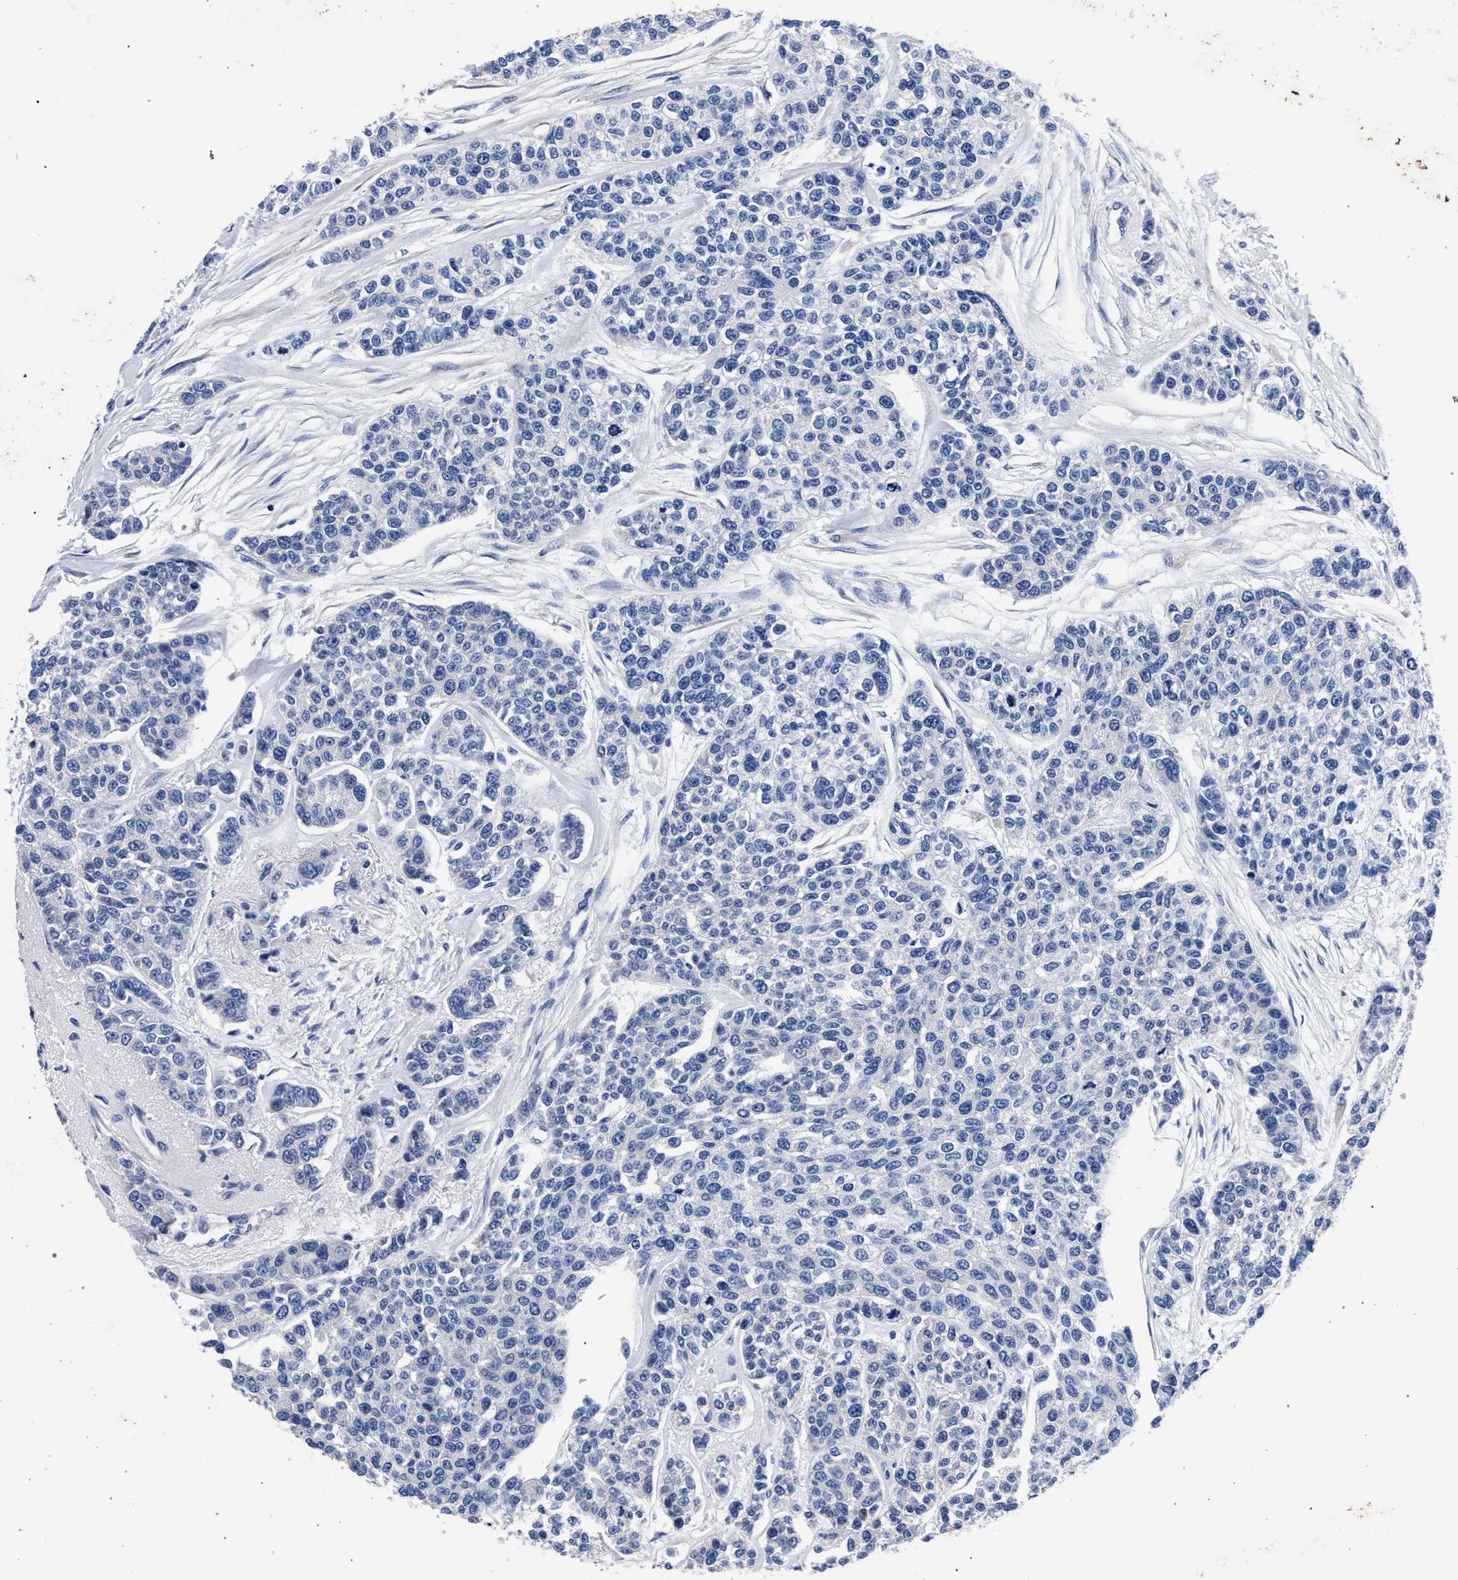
{"staining": {"intensity": "negative", "quantity": "none", "location": "none"}, "tissue": "breast cancer", "cell_type": "Tumor cells", "image_type": "cancer", "snomed": [{"axis": "morphology", "description": "Duct carcinoma"}, {"axis": "topography", "description": "Breast"}], "caption": "This is a micrograph of immunohistochemistry (IHC) staining of breast cancer, which shows no expression in tumor cells.", "gene": "AKAP4", "patient": {"sex": "female", "age": 51}}